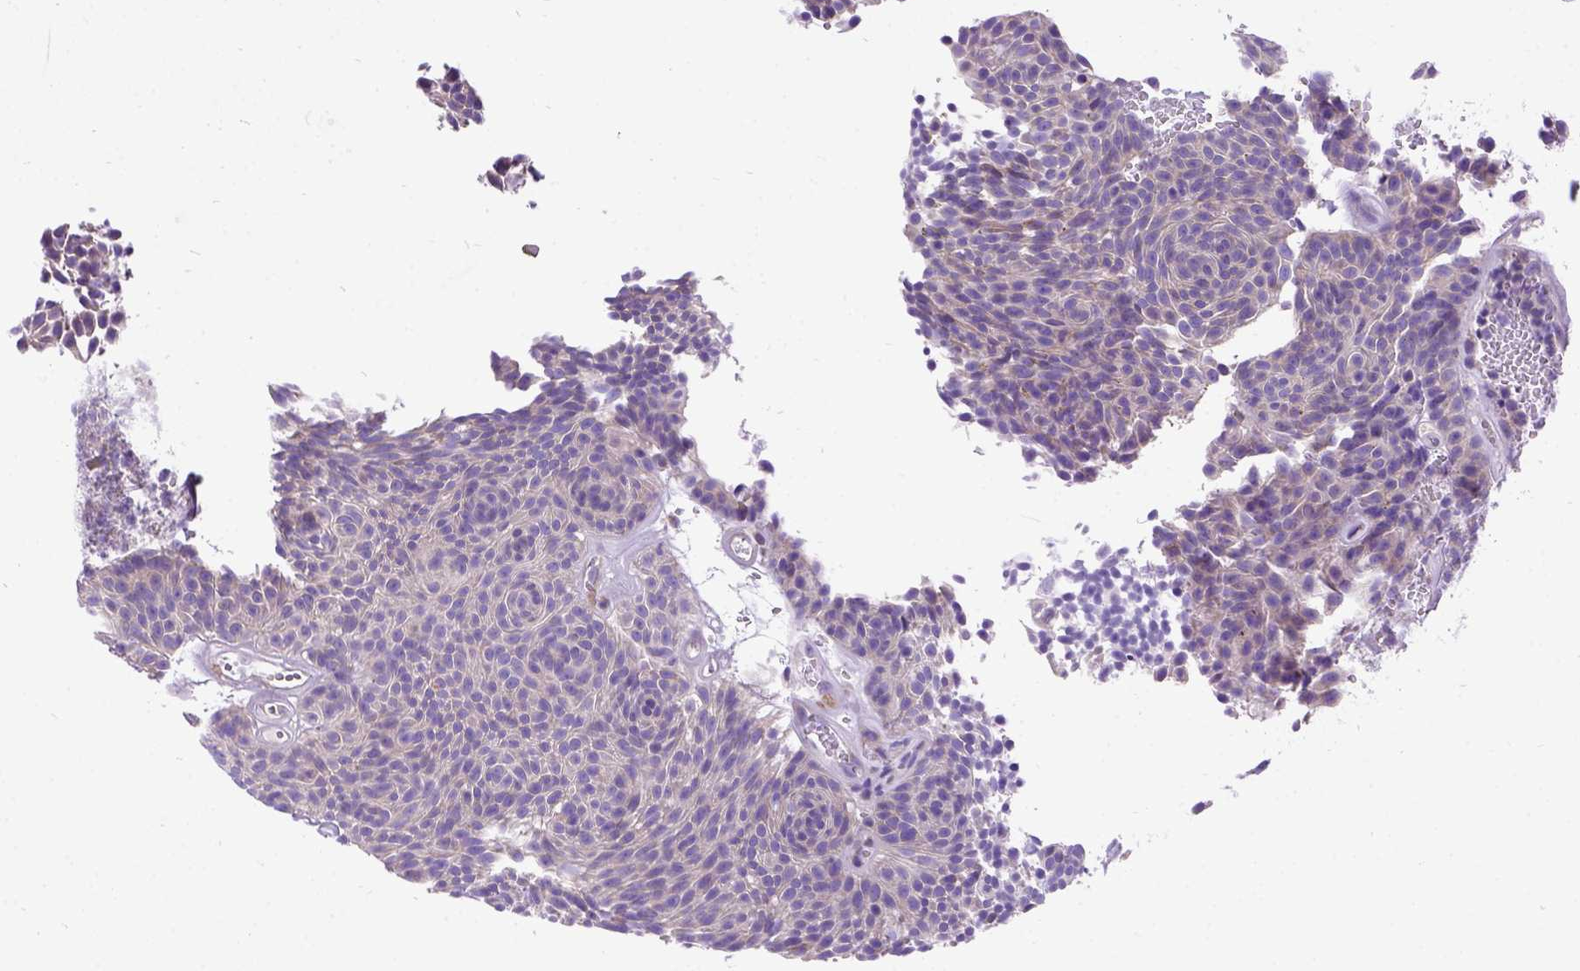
{"staining": {"intensity": "negative", "quantity": "none", "location": "none"}, "tissue": "urothelial cancer", "cell_type": "Tumor cells", "image_type": "cancer", "snomed": [{"axis": "morphology", "description": "Urothelial carcinoma, Low grade"}, {"axis": "topography", "description": "Urinary bladder"}], "caption": "The photomicrograph shows no significant staining in tumor cells of urothelial carcinoma (low-grade).", "gene": "CFAP54", "patient": {"sex": "male", "age": 77}}